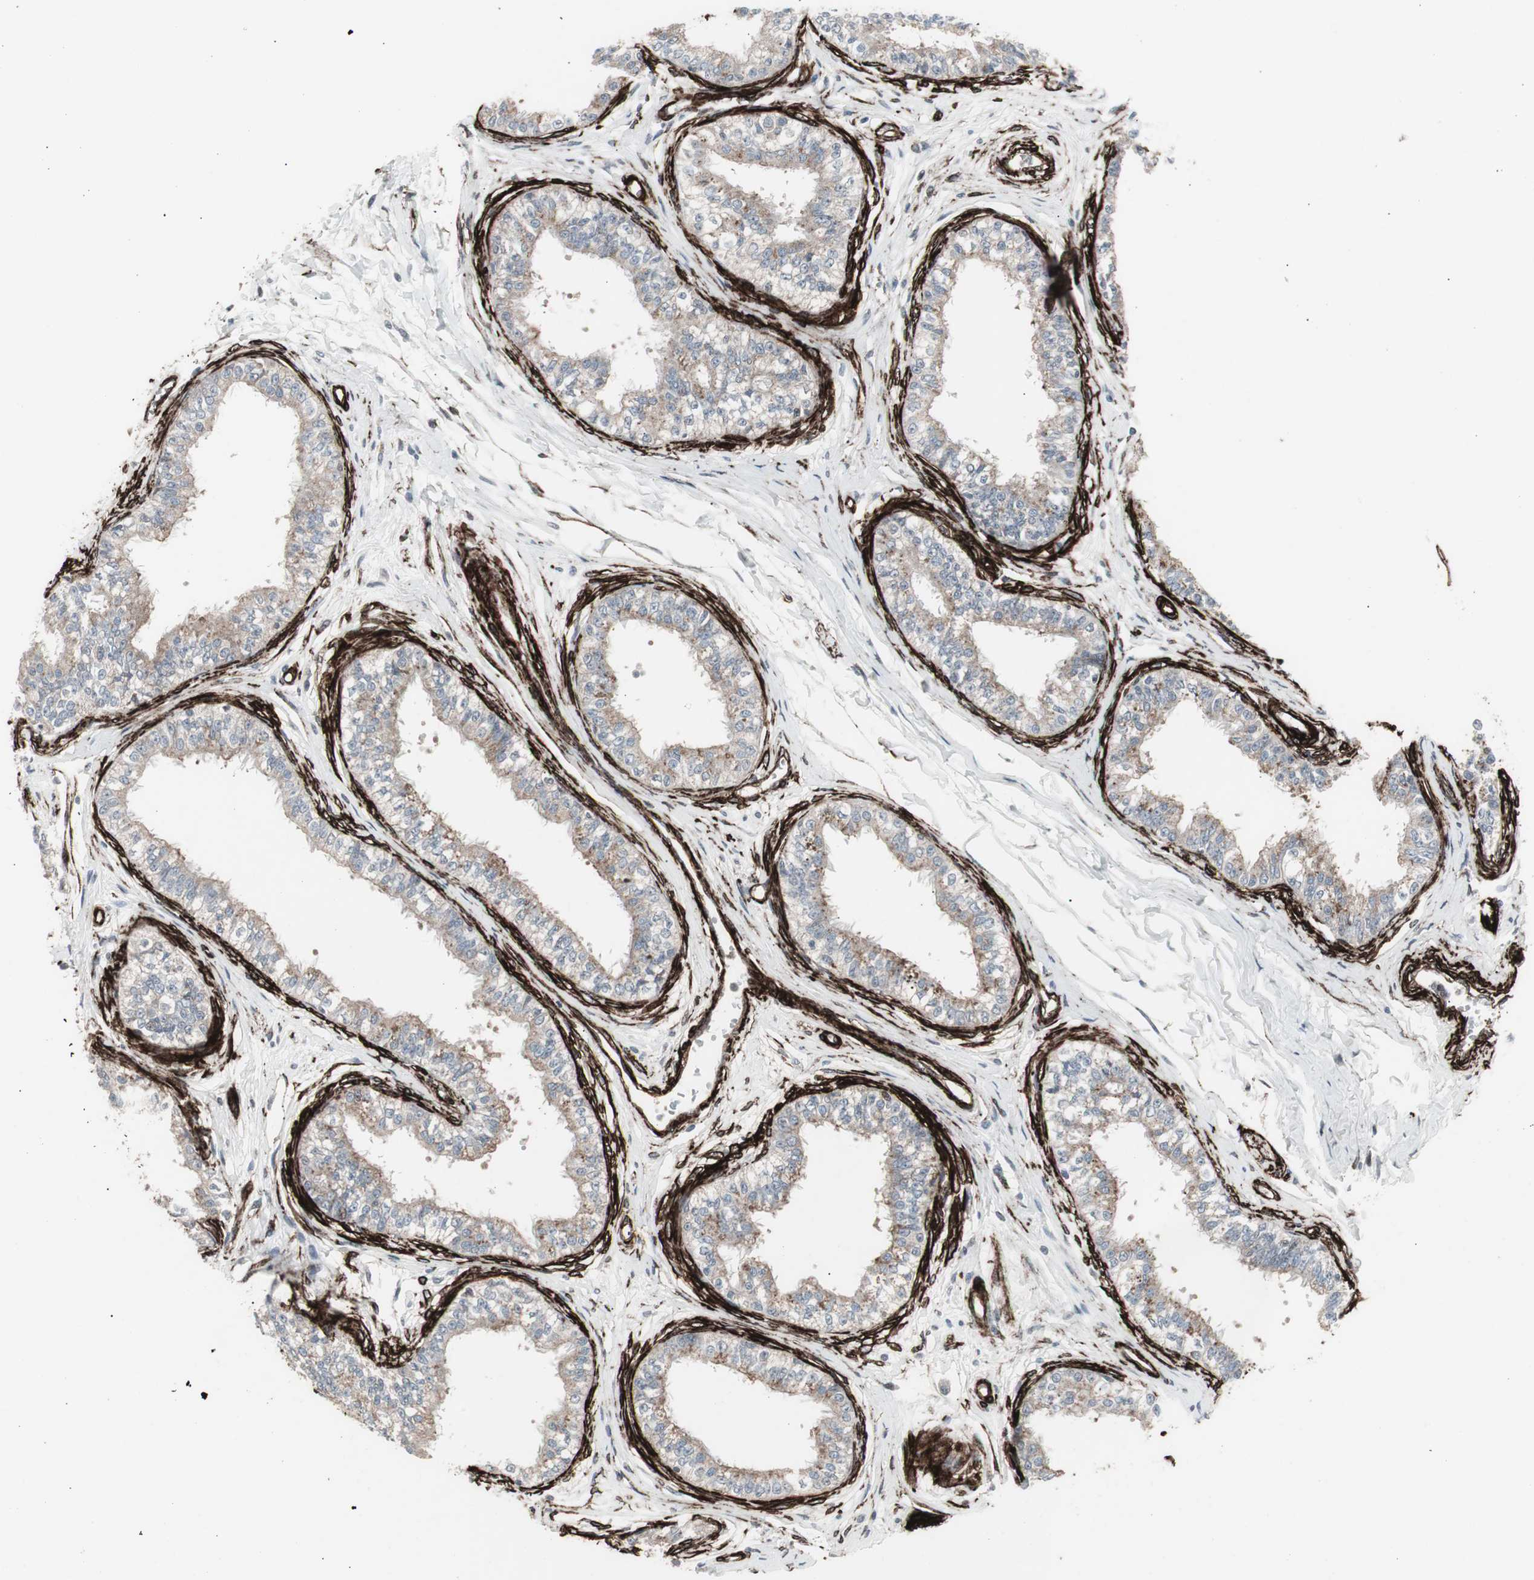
{"staining": {"intensity": "weak", "quantity": ">75%", "location": "cytoplasmic/membranous"}, "tissue": "epididymis", "cell_type": "Glandular cells", "image_type": "normal", "snomed": [{"axis": "morphology", "description": "Normal tissue, NOS"}, {"axis": "morphology", "description": "Adenocarcinoma, metastatic, NOS"}, {"axis": "topography", "description": "Testis"}, {"axis": "topography", "description": "Epididymis"}], "caption": "IHC micrograph of normal epididymis: epididymis stained using immunohistochemistry displays low levels of weak protein expression localized specifically in the cytoplasmic/membranous of glandular cells, appearing as a cytoplasmic/membranous brown color.", "gene": "PDGFA", "patient": {"sex": "male", "age": 26}}